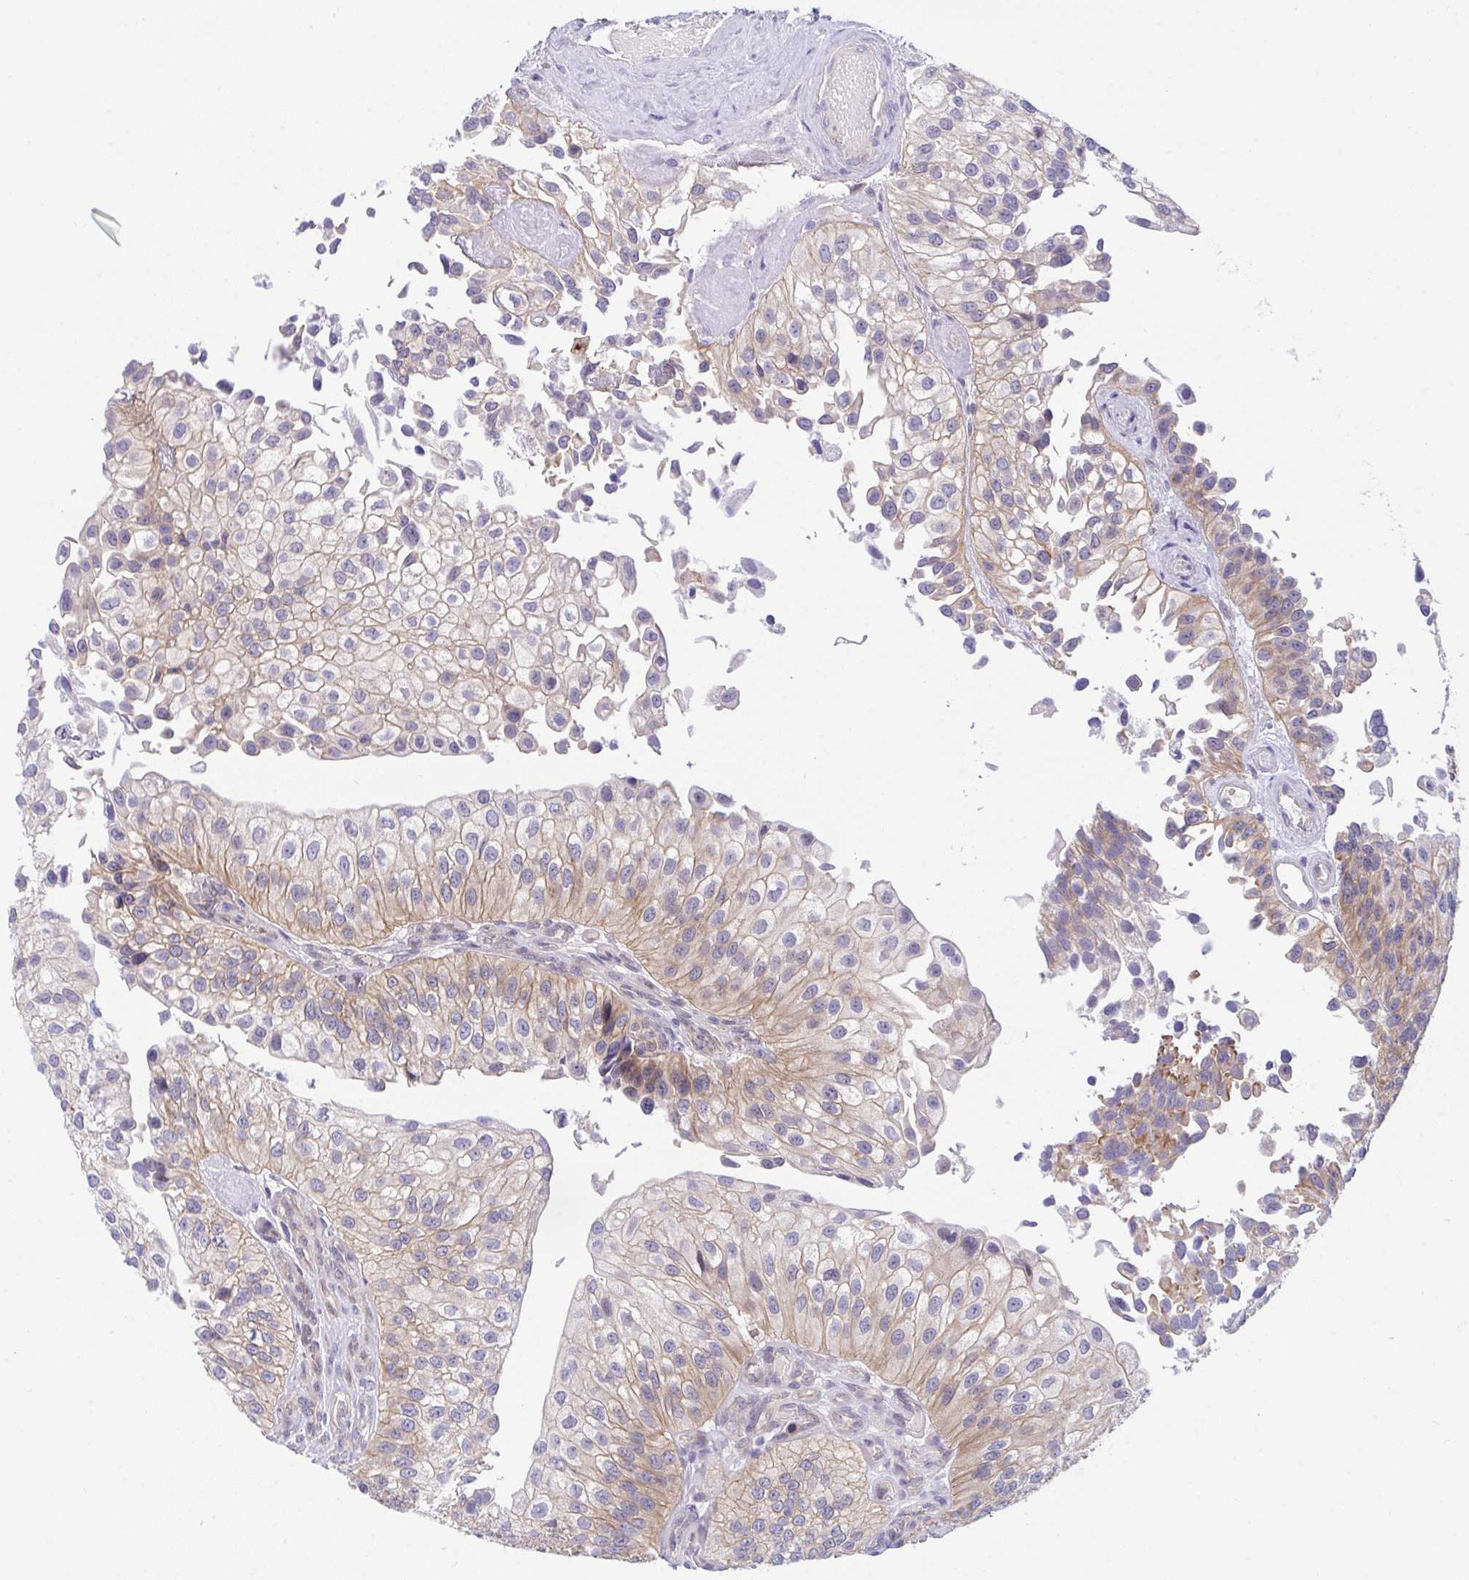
{"staining": {"intensity": "moderate", "quantity": "25%-75%", "location": "cytoplasmic/membranous"}, "tissue": "urothelial cancer", "cell_type": "Tumor cells", "image_type": "cancer", "snomed": [{"axis": "morphology", "description": "Urothelial carcinoma, NOS"}, {"axis": "topography", "description": "Urinary bladder"}], "caption": "Immunohistochemistry of human urothelial cancer exhibits medium levels of moderate cytoplasmic/membranous positivity in approximately 25%-75% of tumor cells.", "gene": "HOXD12", "patient": {"sex": "male", "age": 87}}